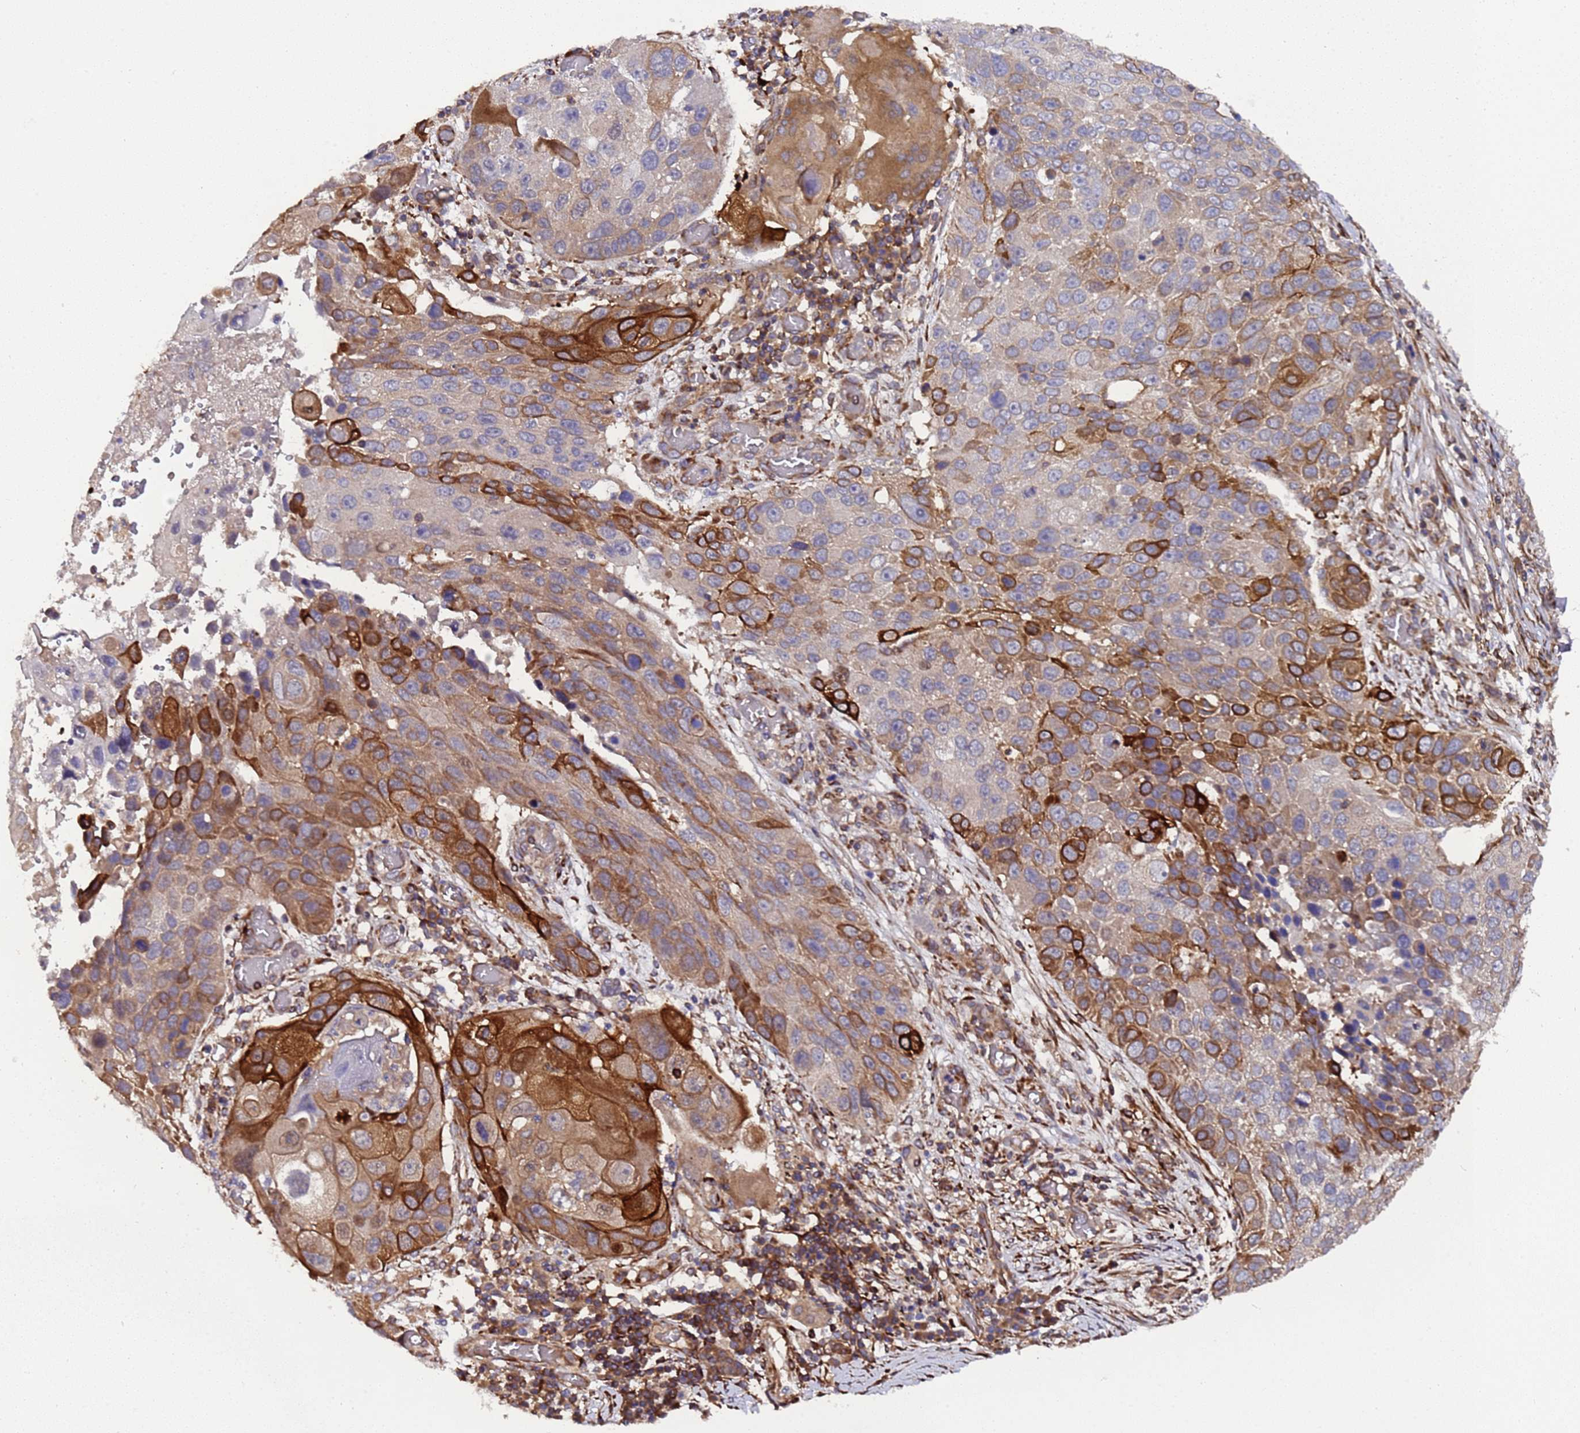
{"staining": {"intensity": "strong", "quantity": "25%-75%", "location": "cytoplasmic/membranous"}, "tissue": "lung cancer", "cell_type": "Tumor cells", "image_type": "cancer", "snomed": [{"axis": "morphology", "description": "Squamous cell carcinoma, NOS"}, {"axis": "topography", "description": "Lung"}], "caption": "Human lung squamous cell carcinoma stained with a brown dye displays strong cytoplasmic/membranous positive expression in about 25%-75% of tumor cells.", "gene": "MOCS1", "patient": {"sex": "male", "age": 61}}